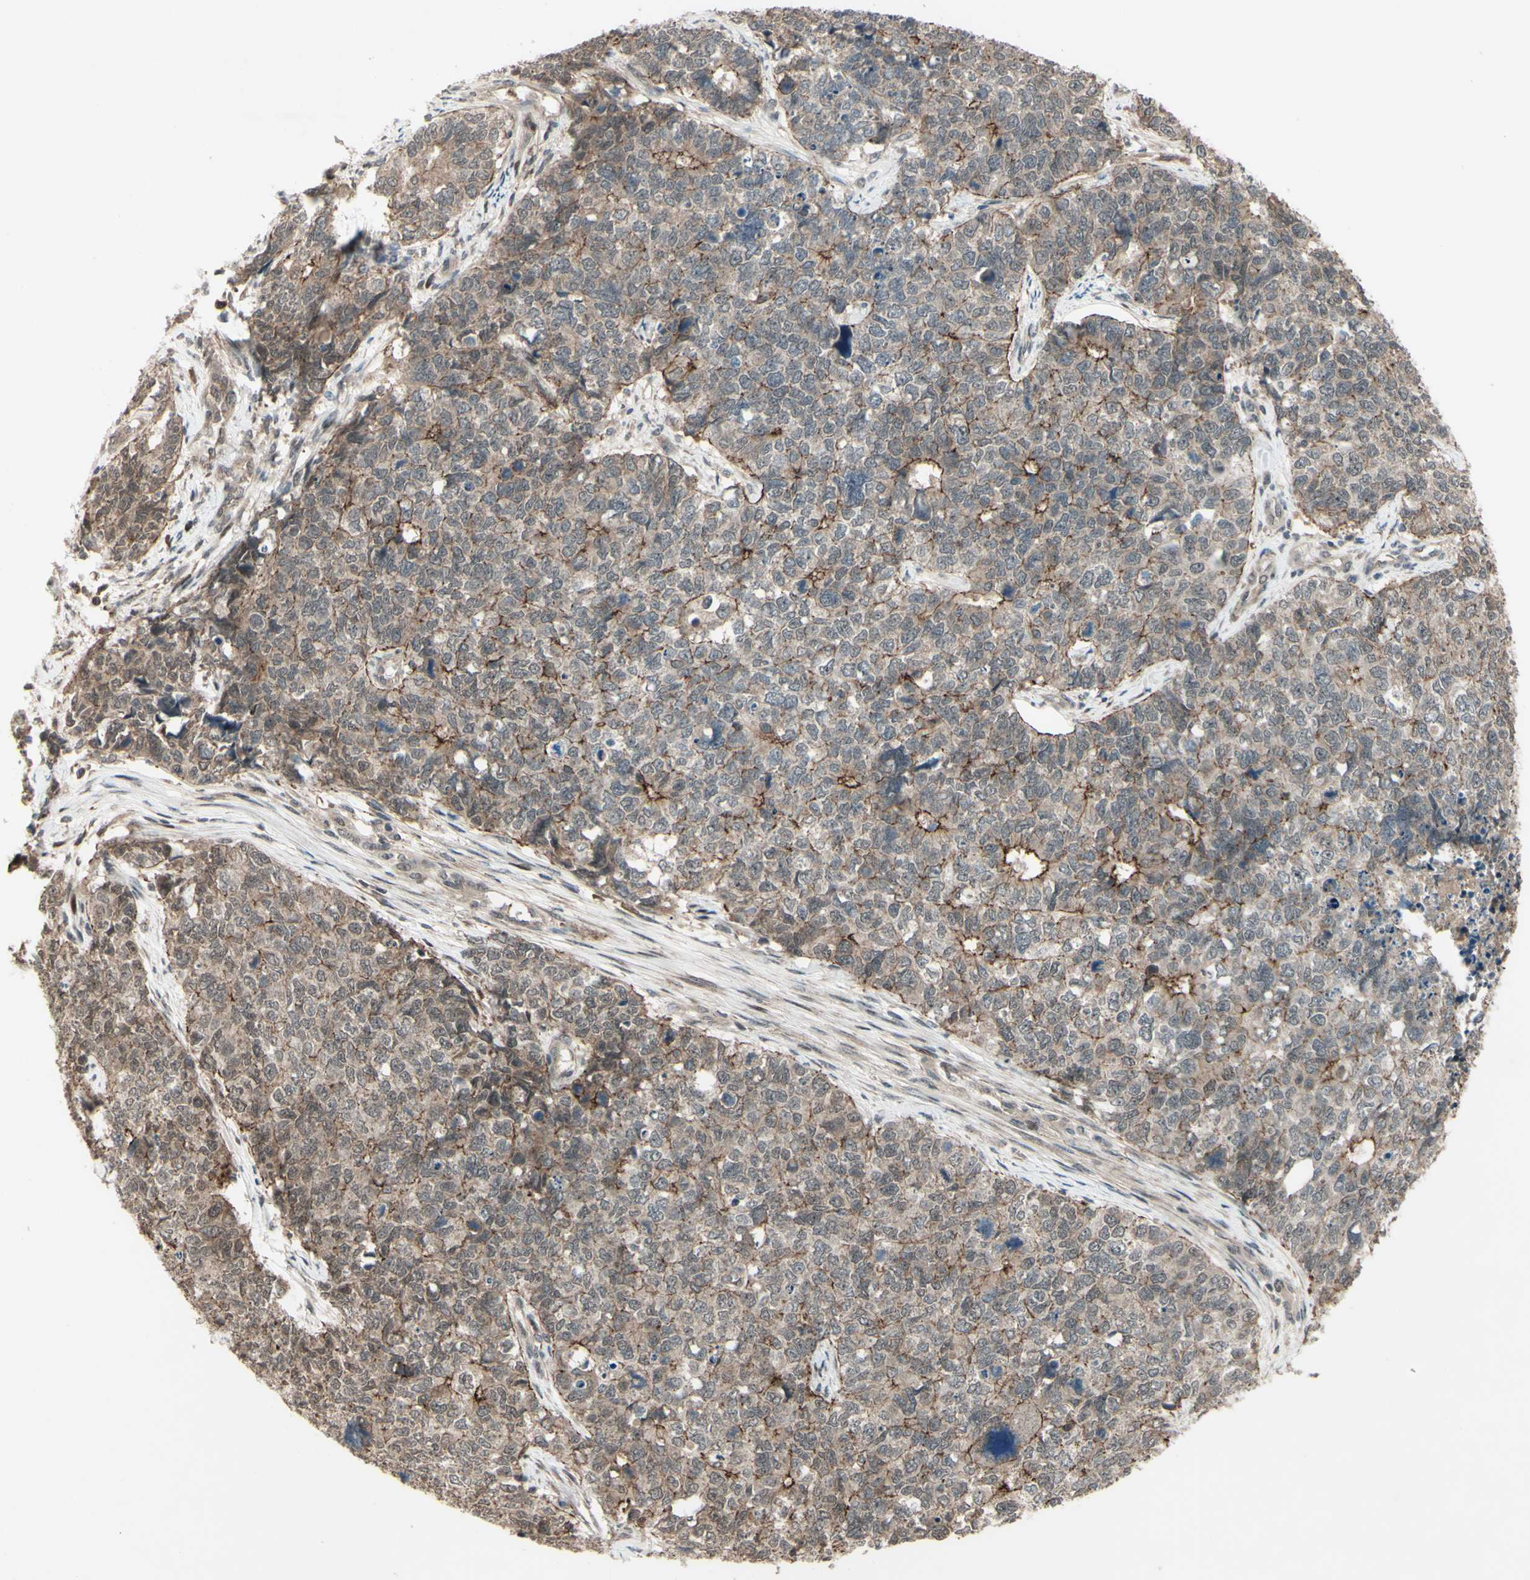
{"staining": {"intensity": "moderate", "quantity": ">75%", "location": "cytoplasmic/membranous"}, "tissue": "cervical cancer", "cell_type": "Tumor cells", "image_type": "cancer", "snomed": [{"axis": "morphology", "description": "Squamous cell carcinoma, NOS"}, {"axis": "topography", "description": "Cervix"}], "caption": "Immunohistochemistry histopathology image of neoplastic tissue: cervical cancer (squamous cell carcinoma) stained using immunohistochemistry shows medium levels of moderate protein expression localized specifically in the cytoplasmic/membranous of tumor cells, appearing as a cytoplasmic/membranous brown color.", "gene": "MLF2", "patient": {"sex": "female", "age": 63}}